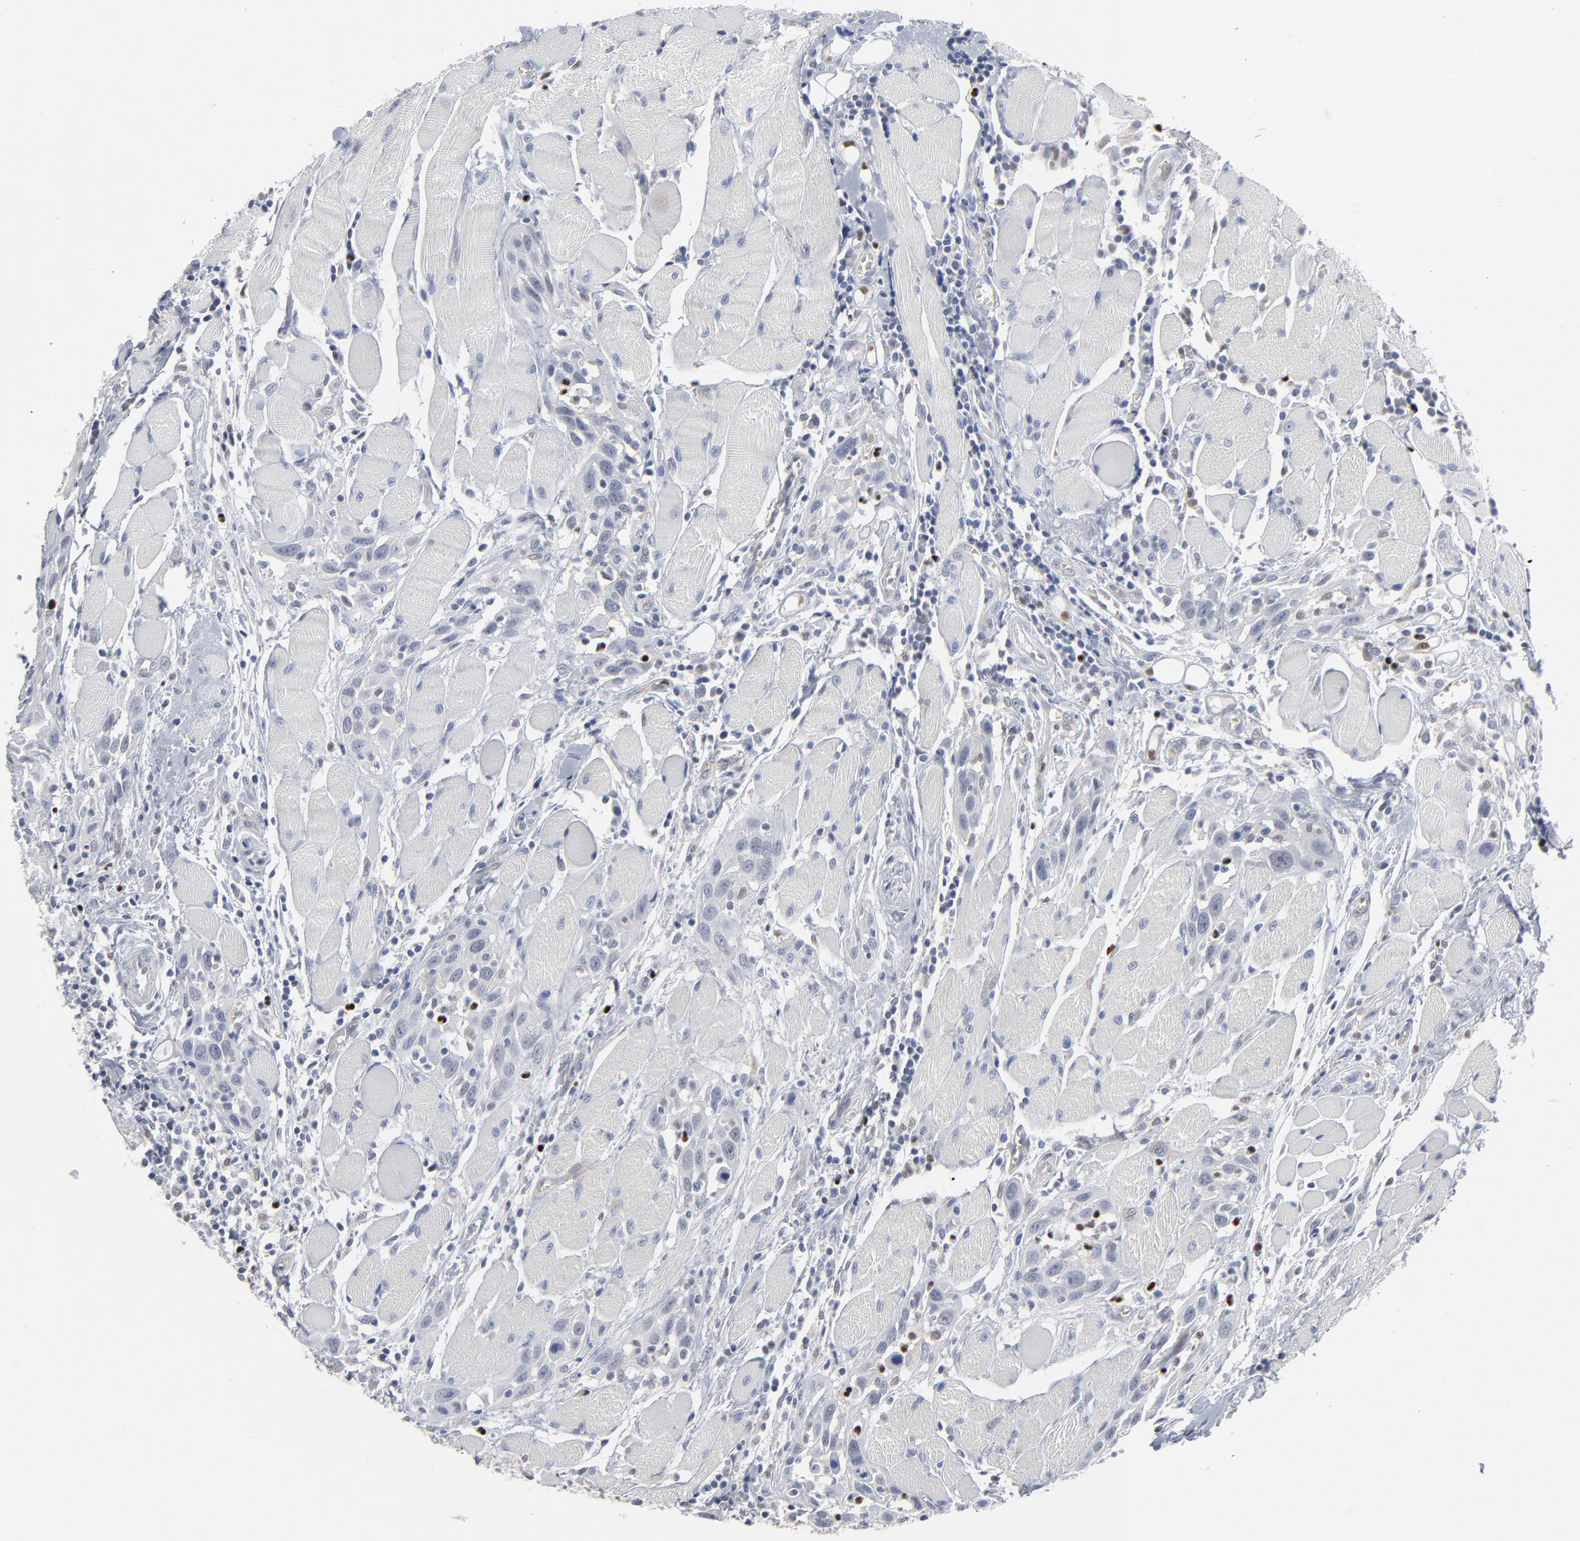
{"staining": {"intensity": "negative", "quantity": "none", "location": "none"}, "tissue": "head and neck cancer", "cell_type": "Tumor cells", "image_type": "cancer", "snomed": [{"axis": "morphology", "description": "Squamous cell carcinoma, NOS"}, {"axis": "topography", "description": "Oral tissue"}, {"axis": "topography", "description": "Head-Neck"}], "caption": "An image of head and neck squamous cell carcinoma stained for a protein exhibits no brown staining in tumor cells. (DAB immunohistochemistry, high magnification).", "gene": "FOXN2", "patient": {"sex": "female", "age": 50}}